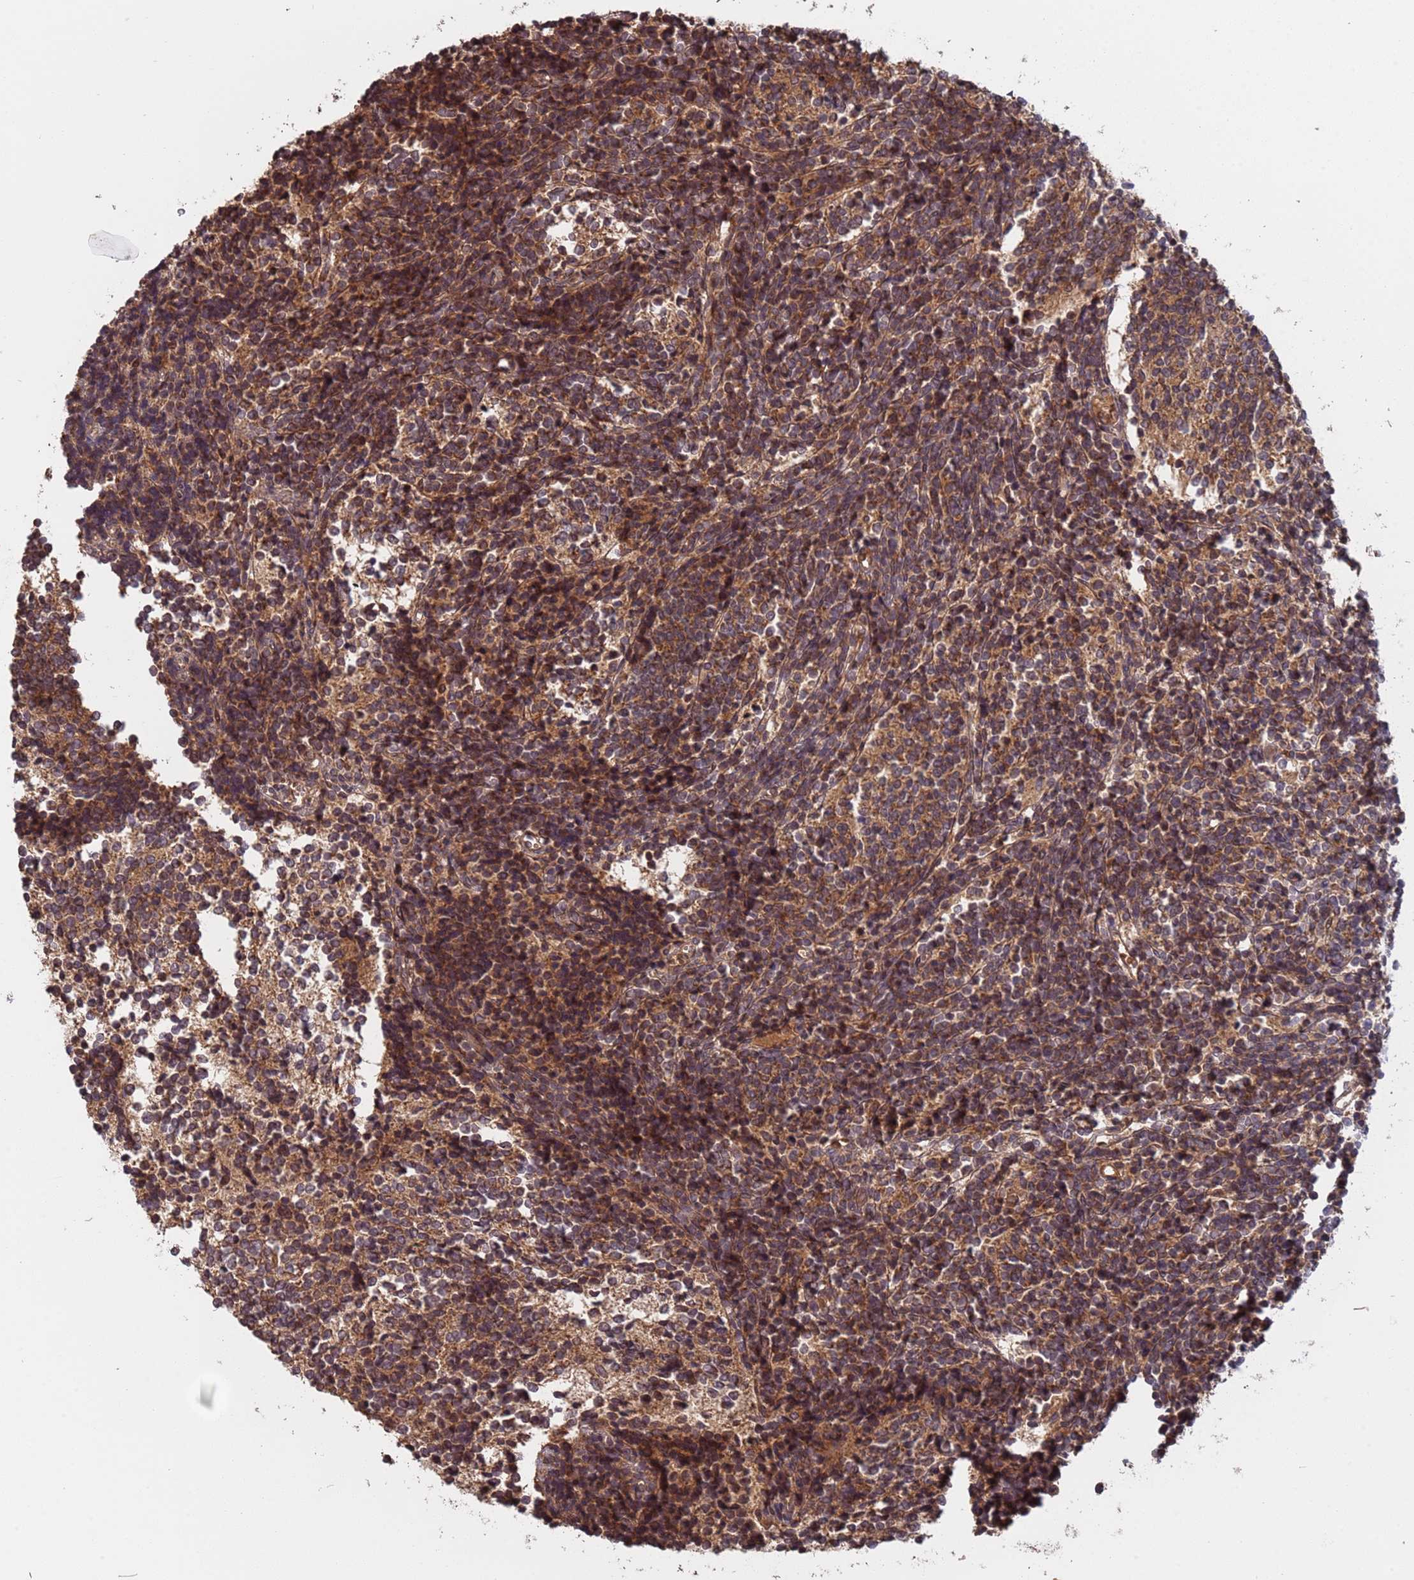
{"staining": {"intensity": "moderate", "quantity": ">75%", "location": "cytoplasmic/membranous"}, "tissue": "glioma", "cell_type": "Tumor cells", "image_type": "cancer", "snomed": [{"axis": "morphology", "description": "Glioma, malignant, Low grade"}, {"axis": "topography", "description": "Brain"}], "caption": "An immunohistochemistry image of neoplastic tissue is shown. Protein staining in brown highlights moderate cytoplasmic/membranous positivity in low-grade glioma (malignant) within tumor cells. (brown staining indicates protein expression, while blue staining denotes nuclei).", "gene": "ERI1", "patient": {"sex": "female", "age": 1}}